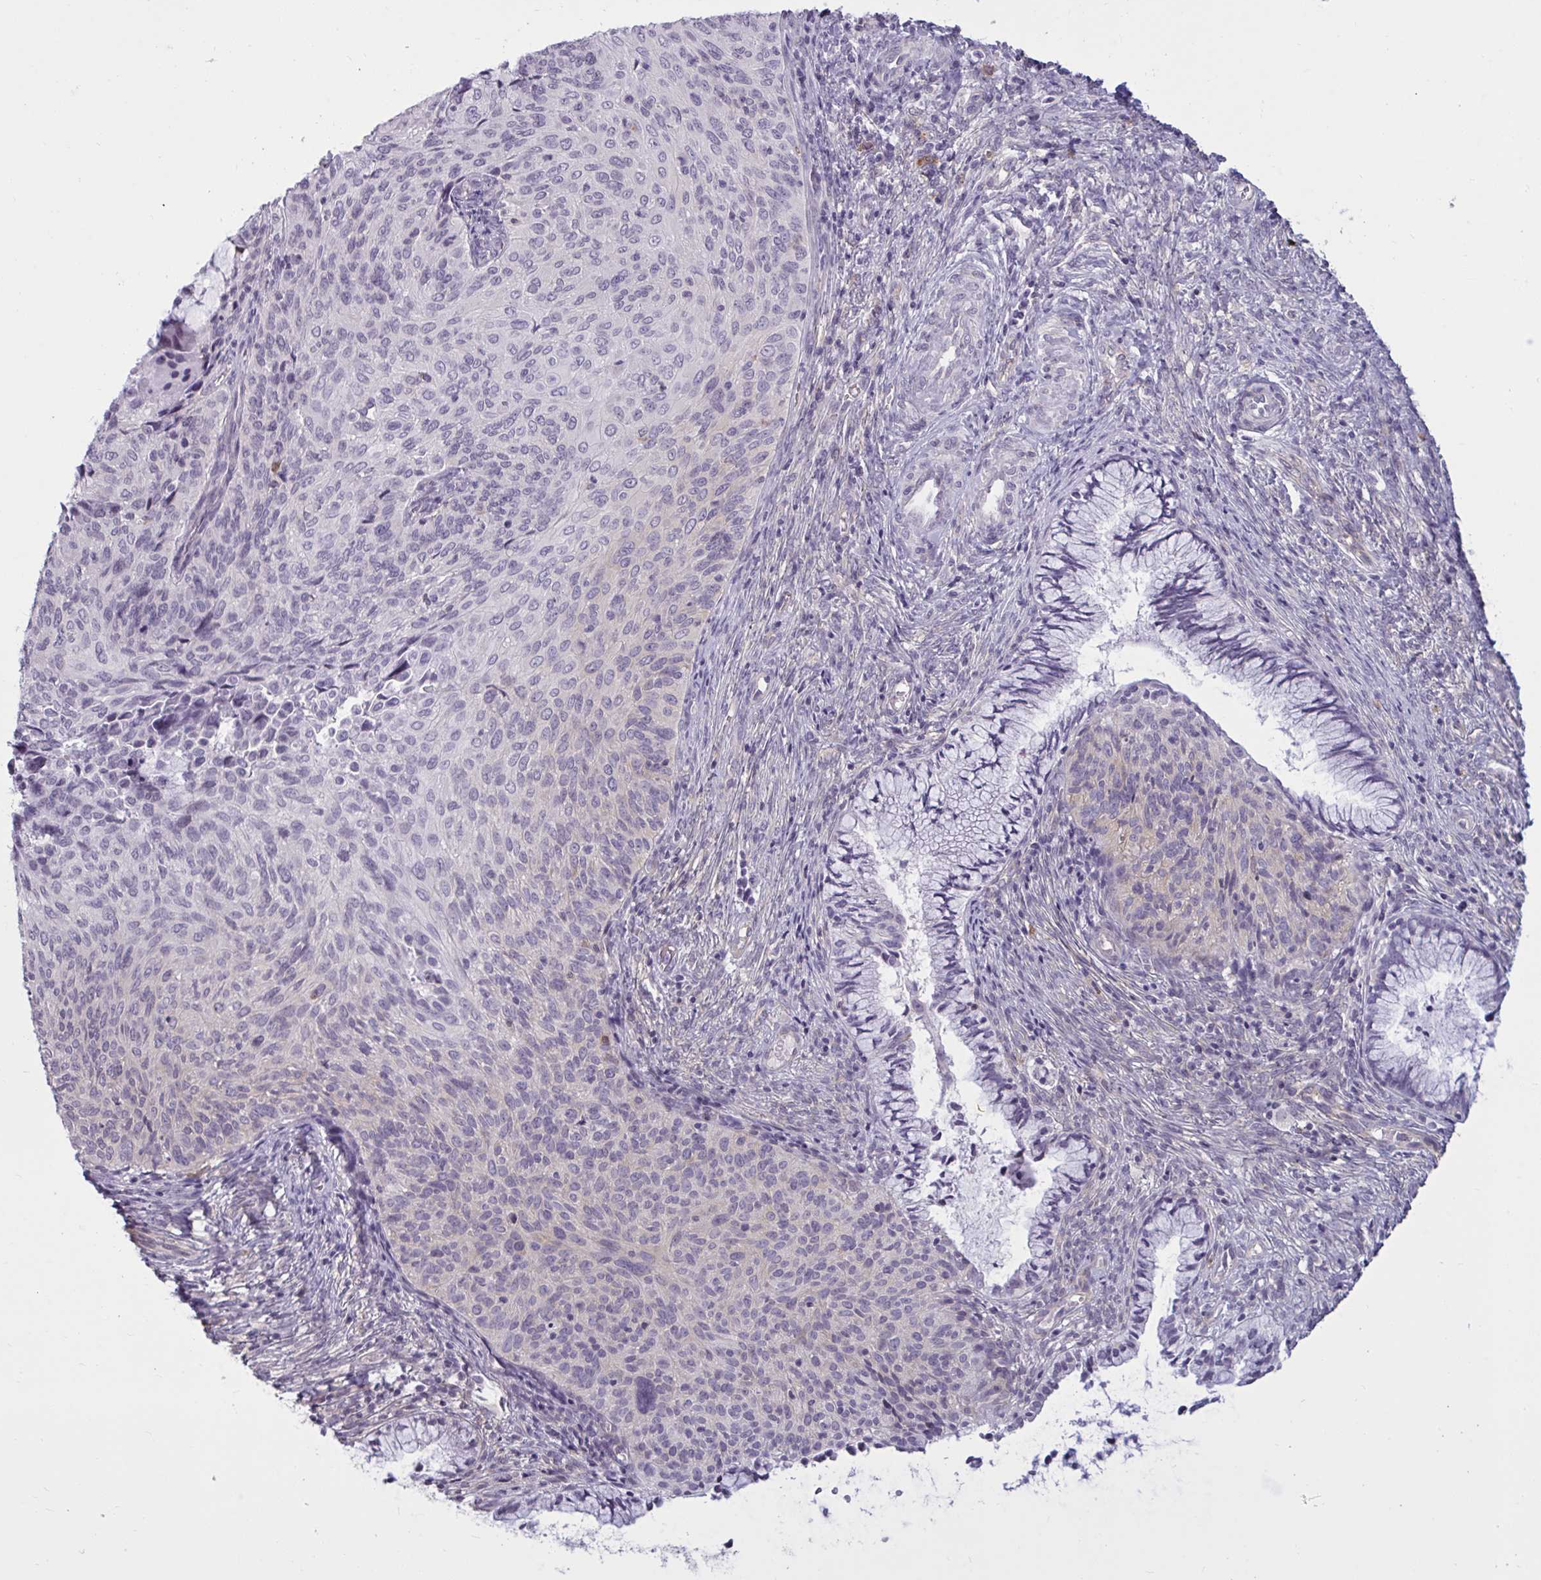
{"staining": {"intensity": "negative", "quantity": "none", "location": "none"}, "tissue": "cervical cancer", "cell_type": "Tumor cells", "image_type": "cancer", "snomed": [{"axis": "morphology", "description": "Squamous cell carcinoma, NOS"}, {"axis": "topography", "description": "Cervix"}], "caption": "Tumor cells show no significant protein positivity in cervical cancer (squamous cell carcinoma).", "gene": "TBC1D4", "patient": {"sex": "female", "age": 49}}